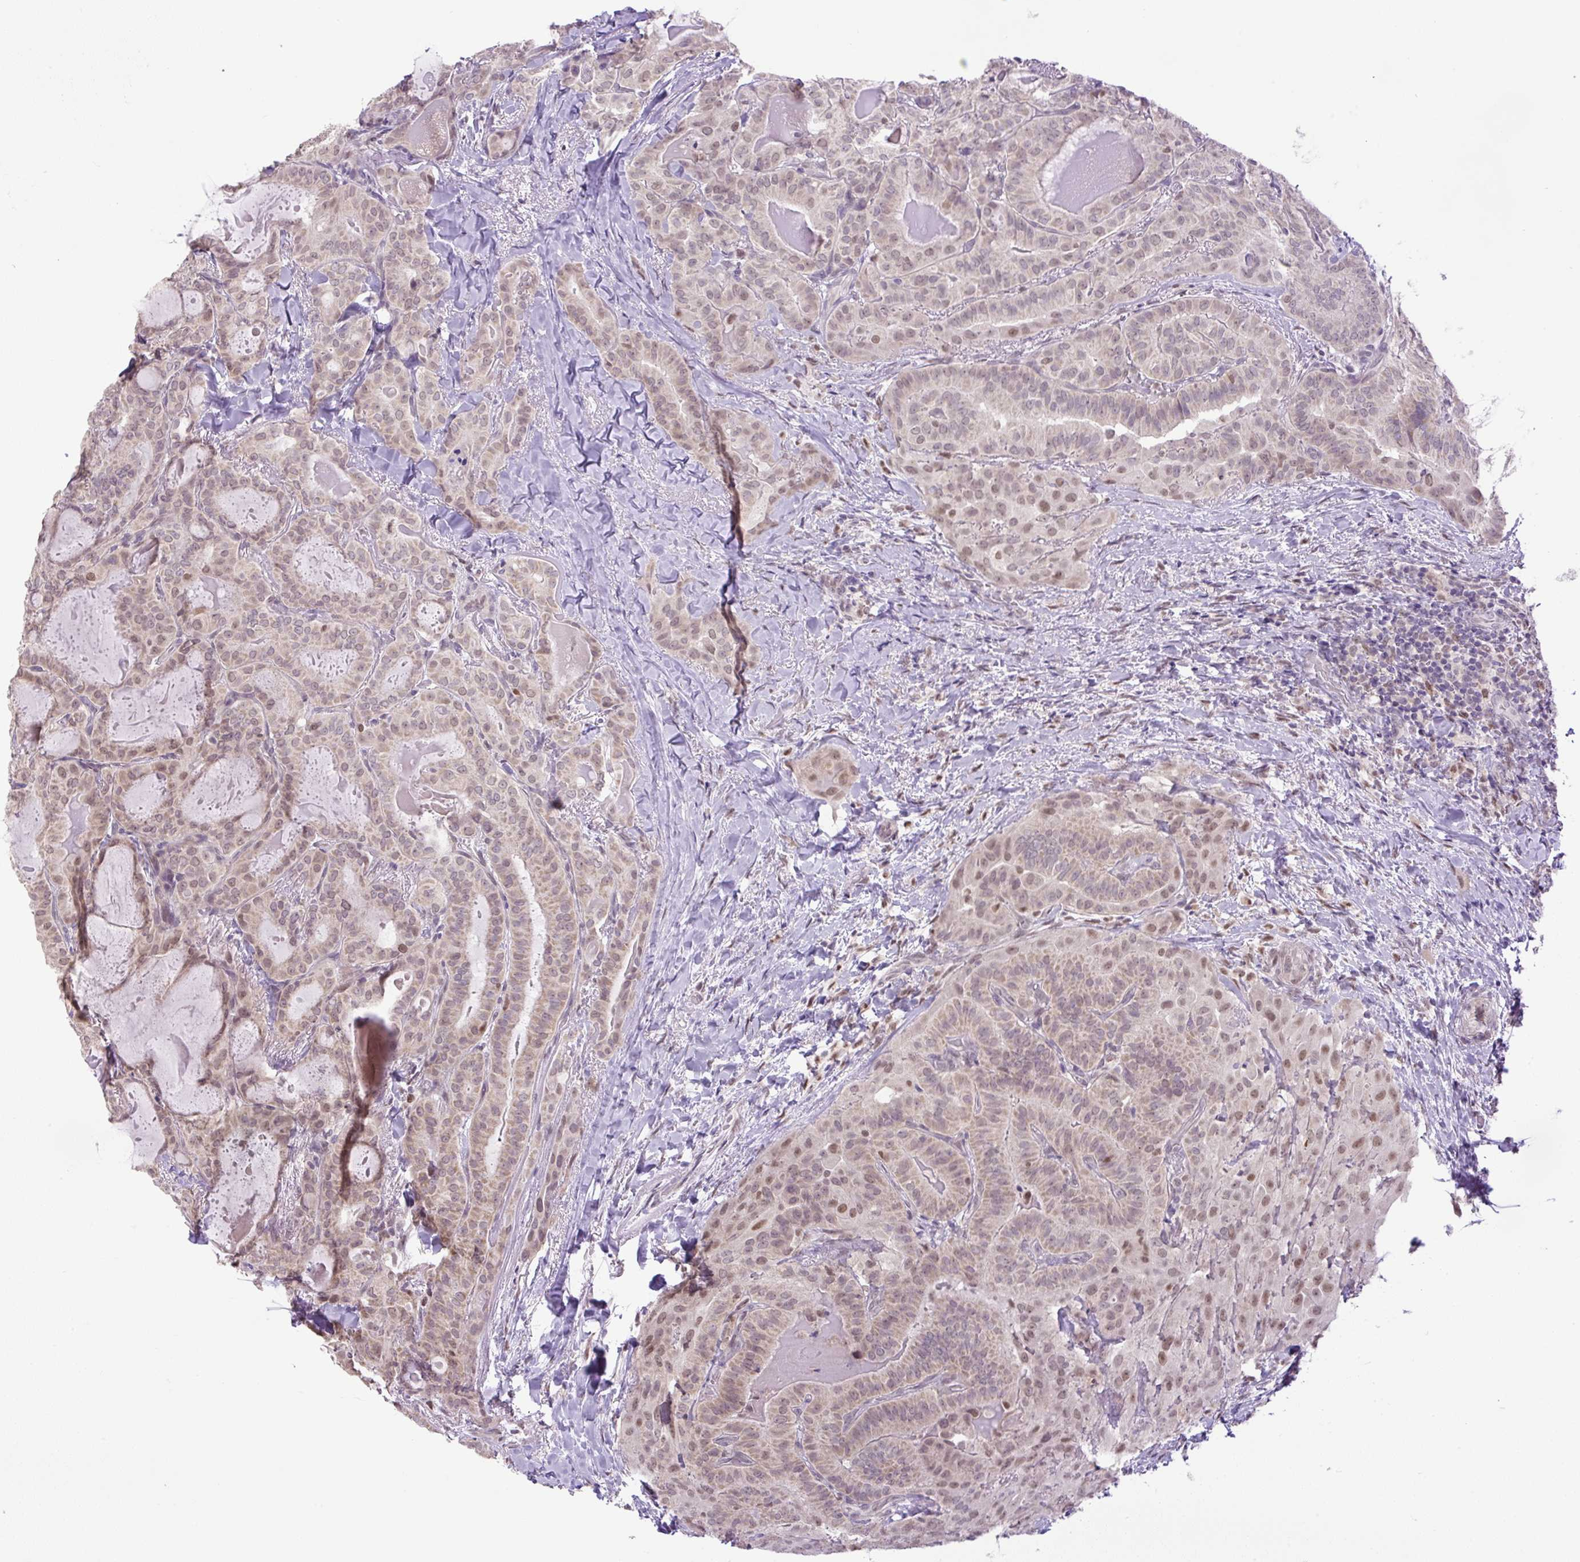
{"staining": {"intensity": "moderate", "quantity": "25%-75%", "location": "nuclear"}, "tissue": "thyroid cancer", "cell_type": "Tumor cells", "image_type": "cancer", "snomed": [{"axis": "morphology", "description": "Papillary adenocarcinoma, NOS"}, {"axis": "topography", "description": "Thyroid gland"}], "caption": "Protein expression analysis of thyroid cancer (papillary adenocarcinoma) shows moderate nuclear expression in approximately 25%-75% of tumor cells. (DAB (3,3'-diaminobenzidine) IHC with brightfield microscopy, high magnification).", "gene": "KPNA1", "patient": {"sex": "female", "age": 68}}